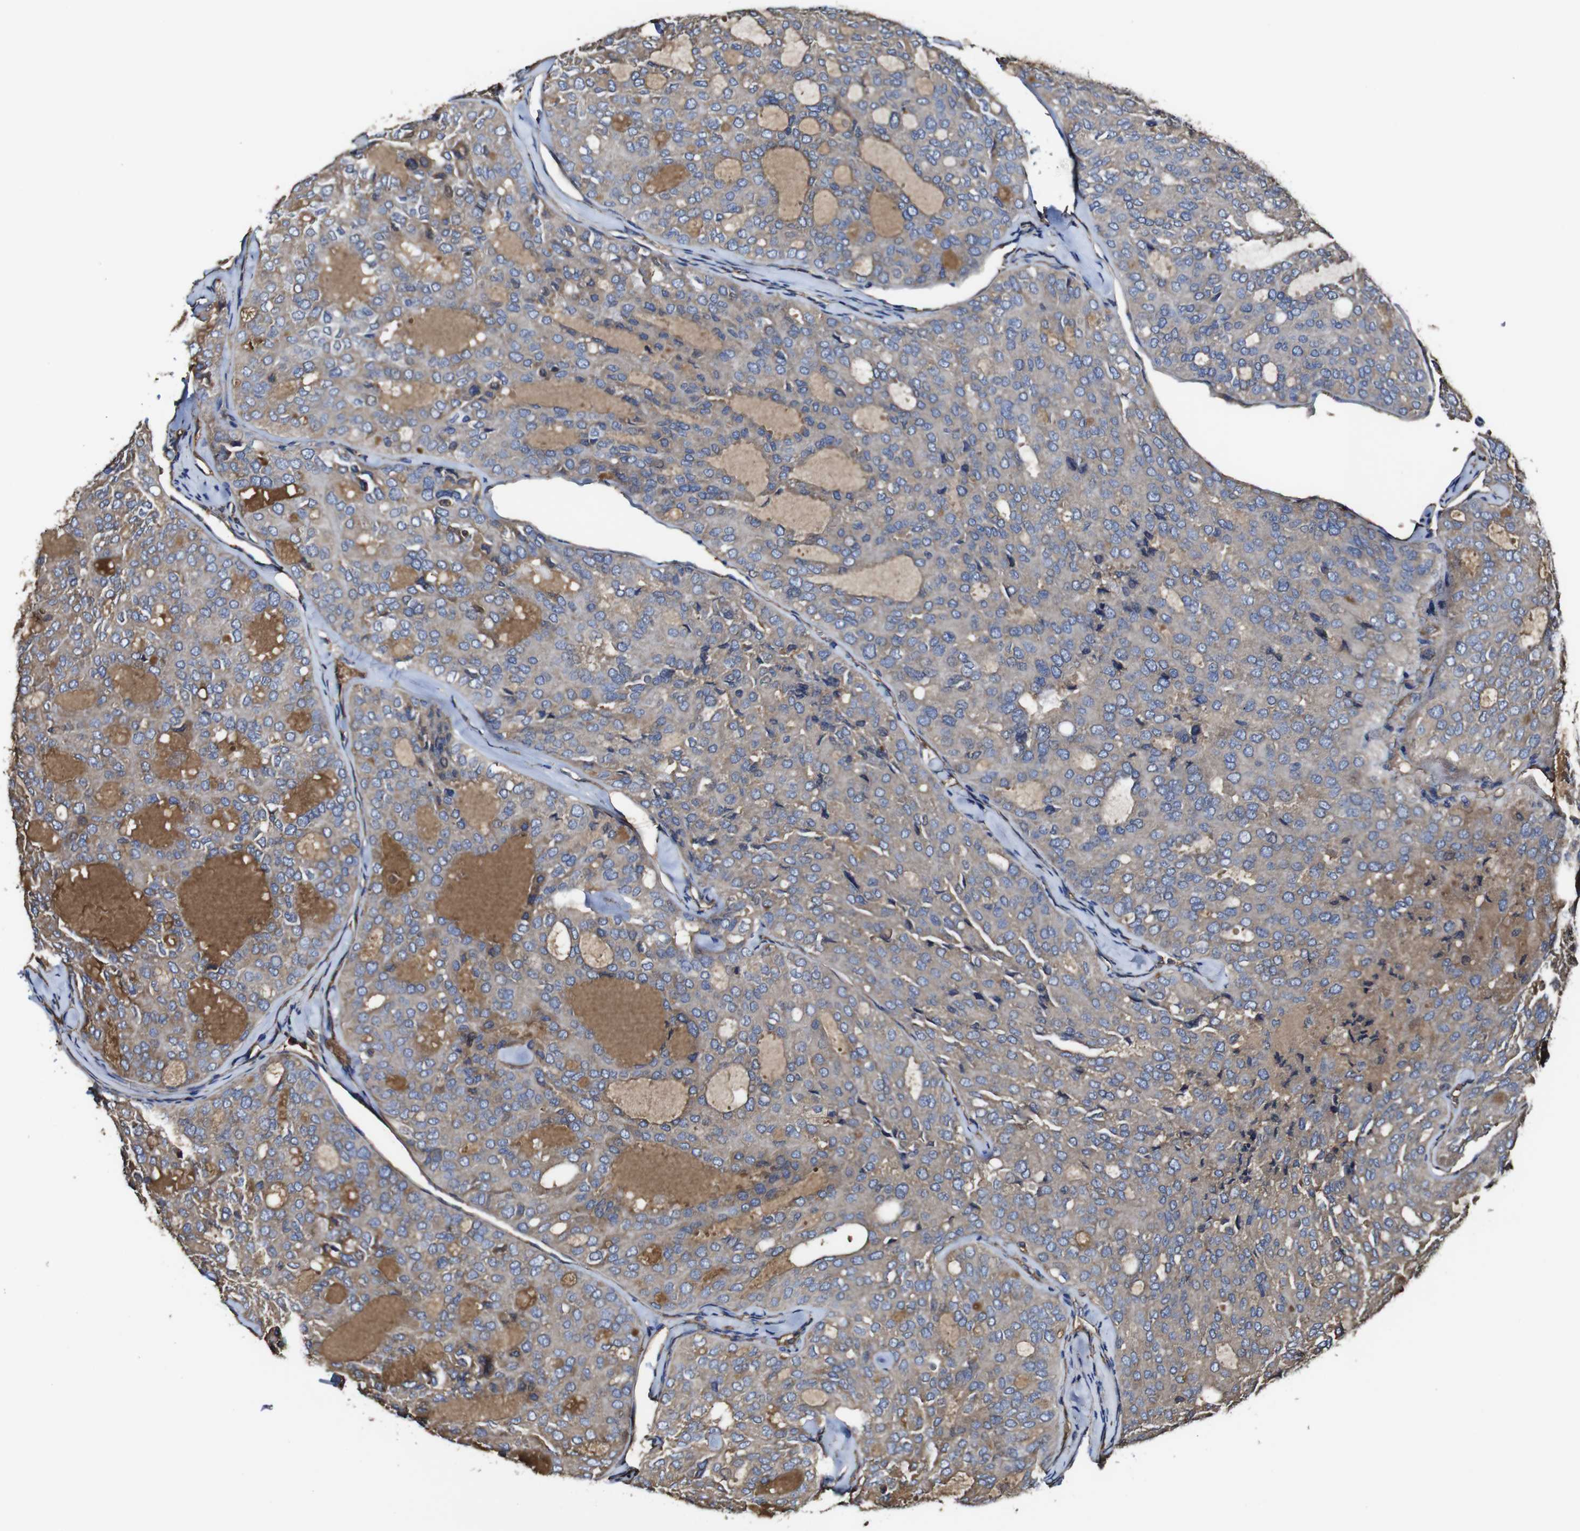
{"staining": {"intensity": "weak", "quantity": "<25%", "location": "cytoplasmic/membranous"}, "tissue": "thyroid cancer", "cell_type": "Tumor cells", "image_type": "cancer", "snomed": [{"axis": "morphology", "description": "Follicular adenoma carcinoma, NOS"}, {"axis": "topography", "description": "Thyroid gland"}], "caption": "Immunohistochemical staining of human thyroid follicular adenoma carcinoma reveals no significant expression in tumor cells. The staining is performed using DAB brown chromogen with nuclei counter-stained in using hematoxylin.", "gene": "MSN", "patient": {"sex": "male", "age": 75}}